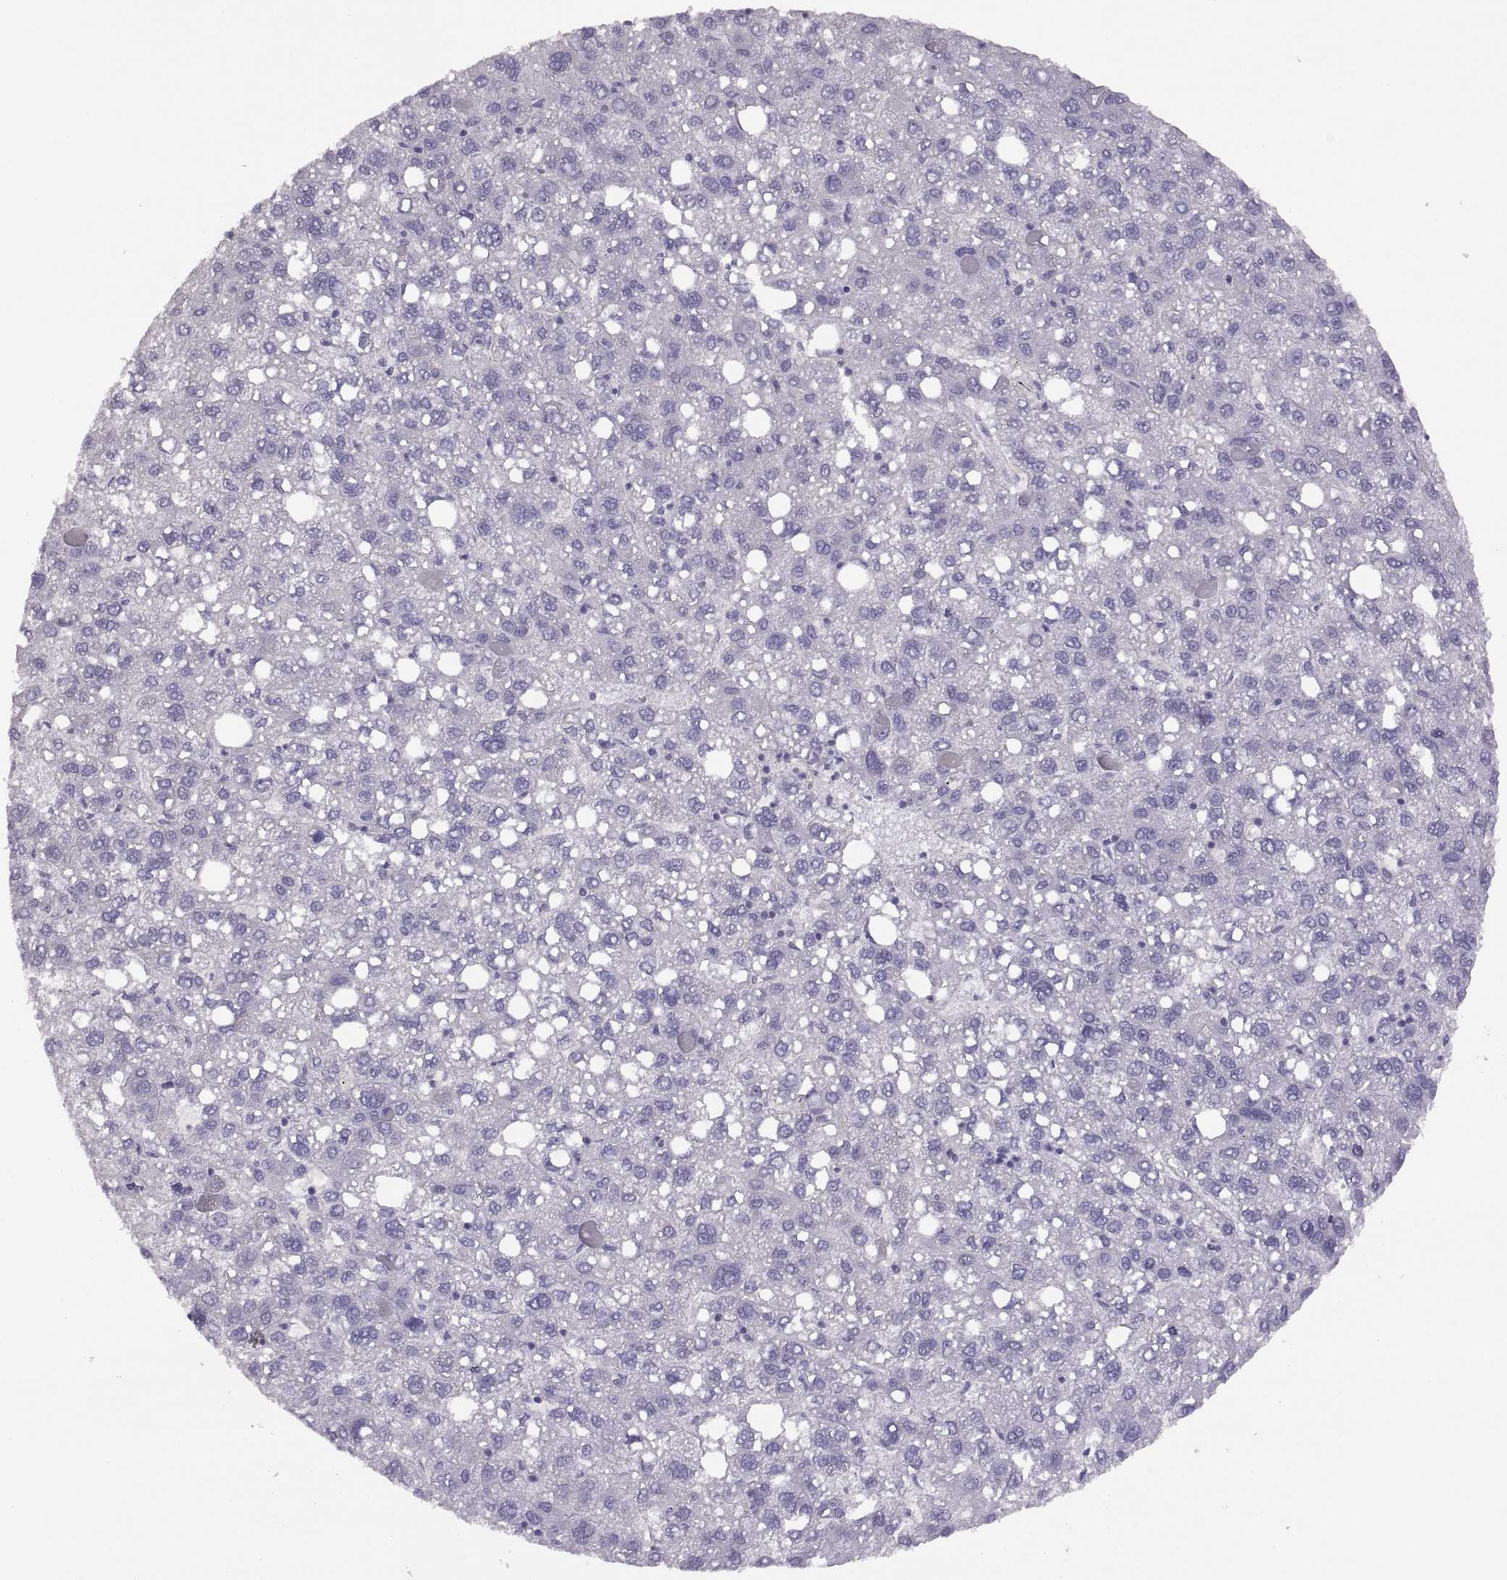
{"staining": {"intensity": "negative", "quantity": "none", "location": "none"}, "tissue": "liver cancer", "cell_type": "Tumor cells", "image_type": "cancer", "snomed": [{"axis": "morphology", "description": "Carcinoma, Hepatocellular, NOS"}, {"axis": "topography", "description": "Liver"}], "caption": "High magnification brightfield microscopy of liver hepatocellular carcinoma stained with DAB (brown) and counterstained with hematoxylin (blue): tumor cells show no significant expression.", "gene": "TBX19", "patient": {"sex": "female", "age": 82}}